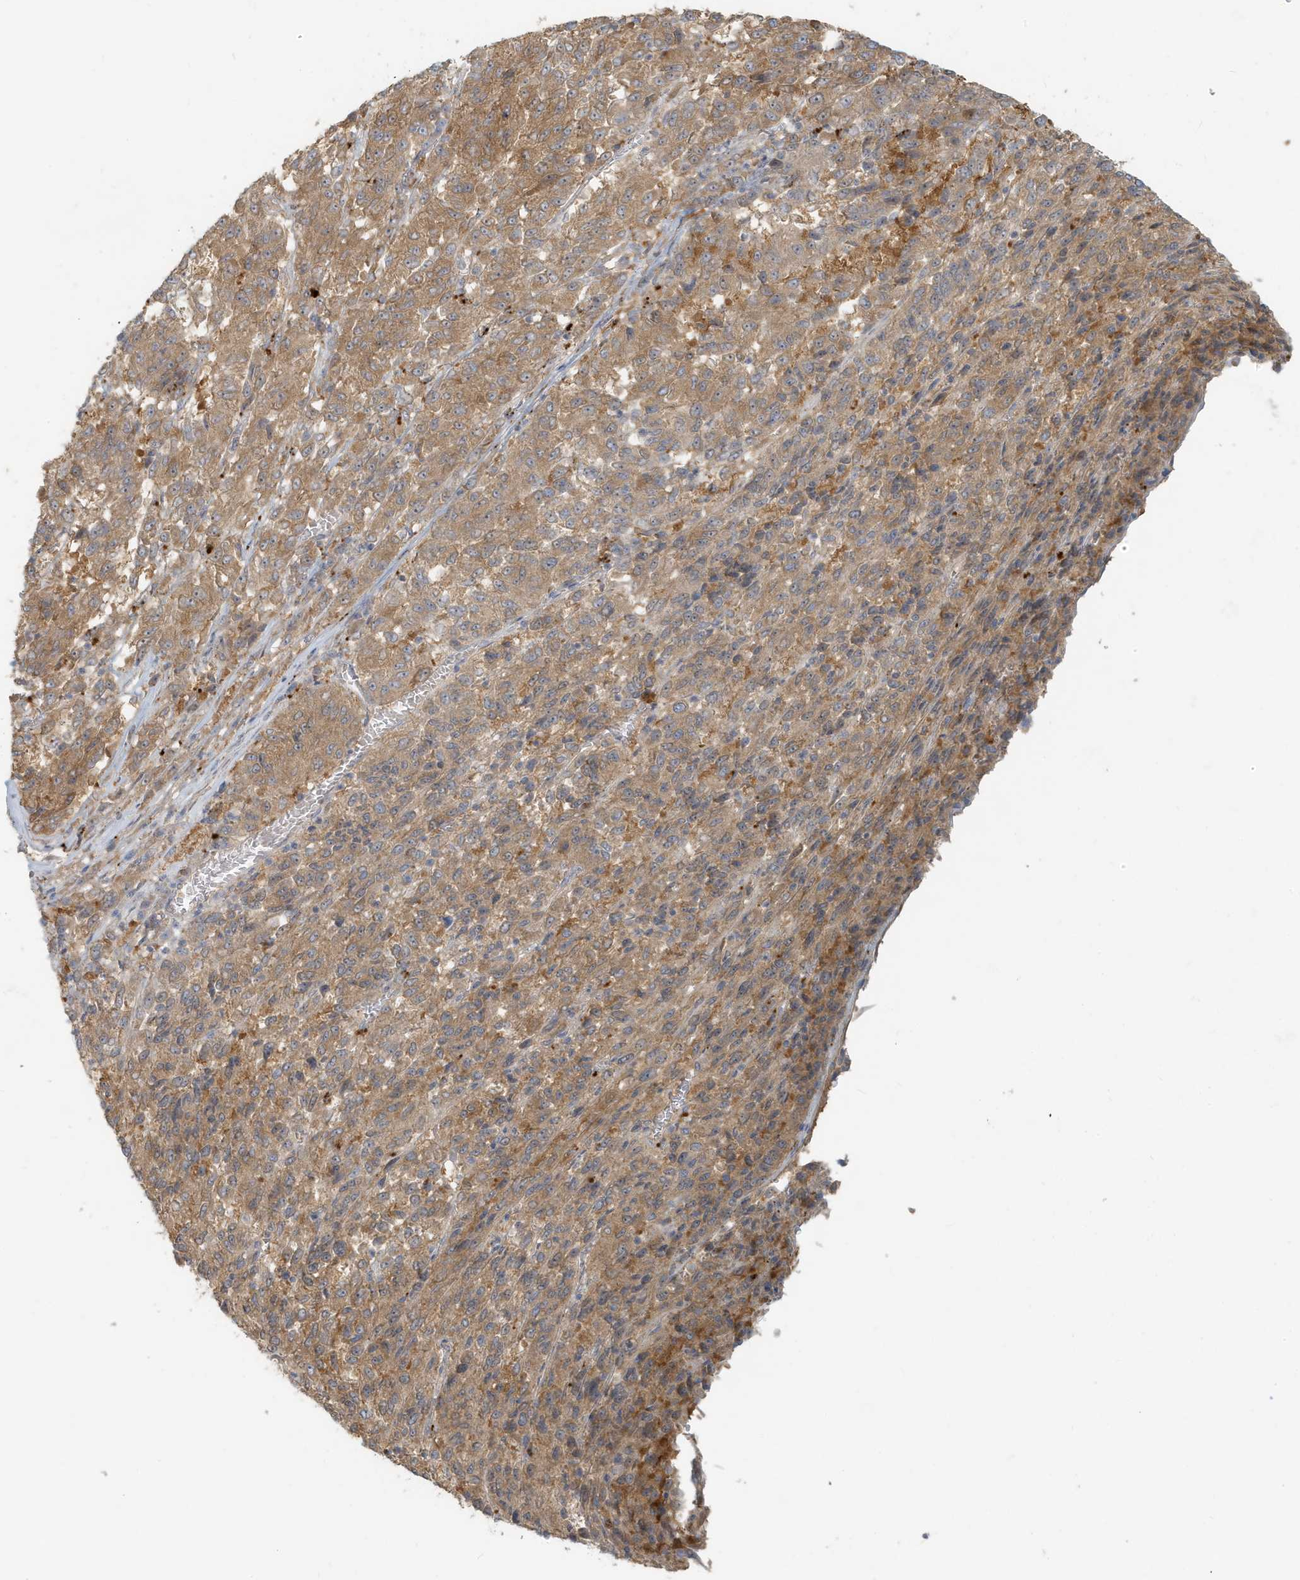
{"staining": {"intensity": "moderate", "quantity": ">75%", "location": "cytoplasmic/membranous"}, "tissue": "melanoma", "cell_type": "Tumor cells", "image_type": "cancer", "snomed": [{"axis": "morphology", "description": "Malignant melanoma, Metastatic site"}, {"axis": "topography", "description": "Lung"}], "caption": "Immunohistochemical staining of malignant melanoma (metastatic site) demonstrates medium levels of moderate cytoplasmic/membranous staining in approximately >75% of tumor cells. (IHC, brightfield microscopy, high magnification).", "gene": "MCOLN1", "patient": {"sex": "male", "age": 64}}